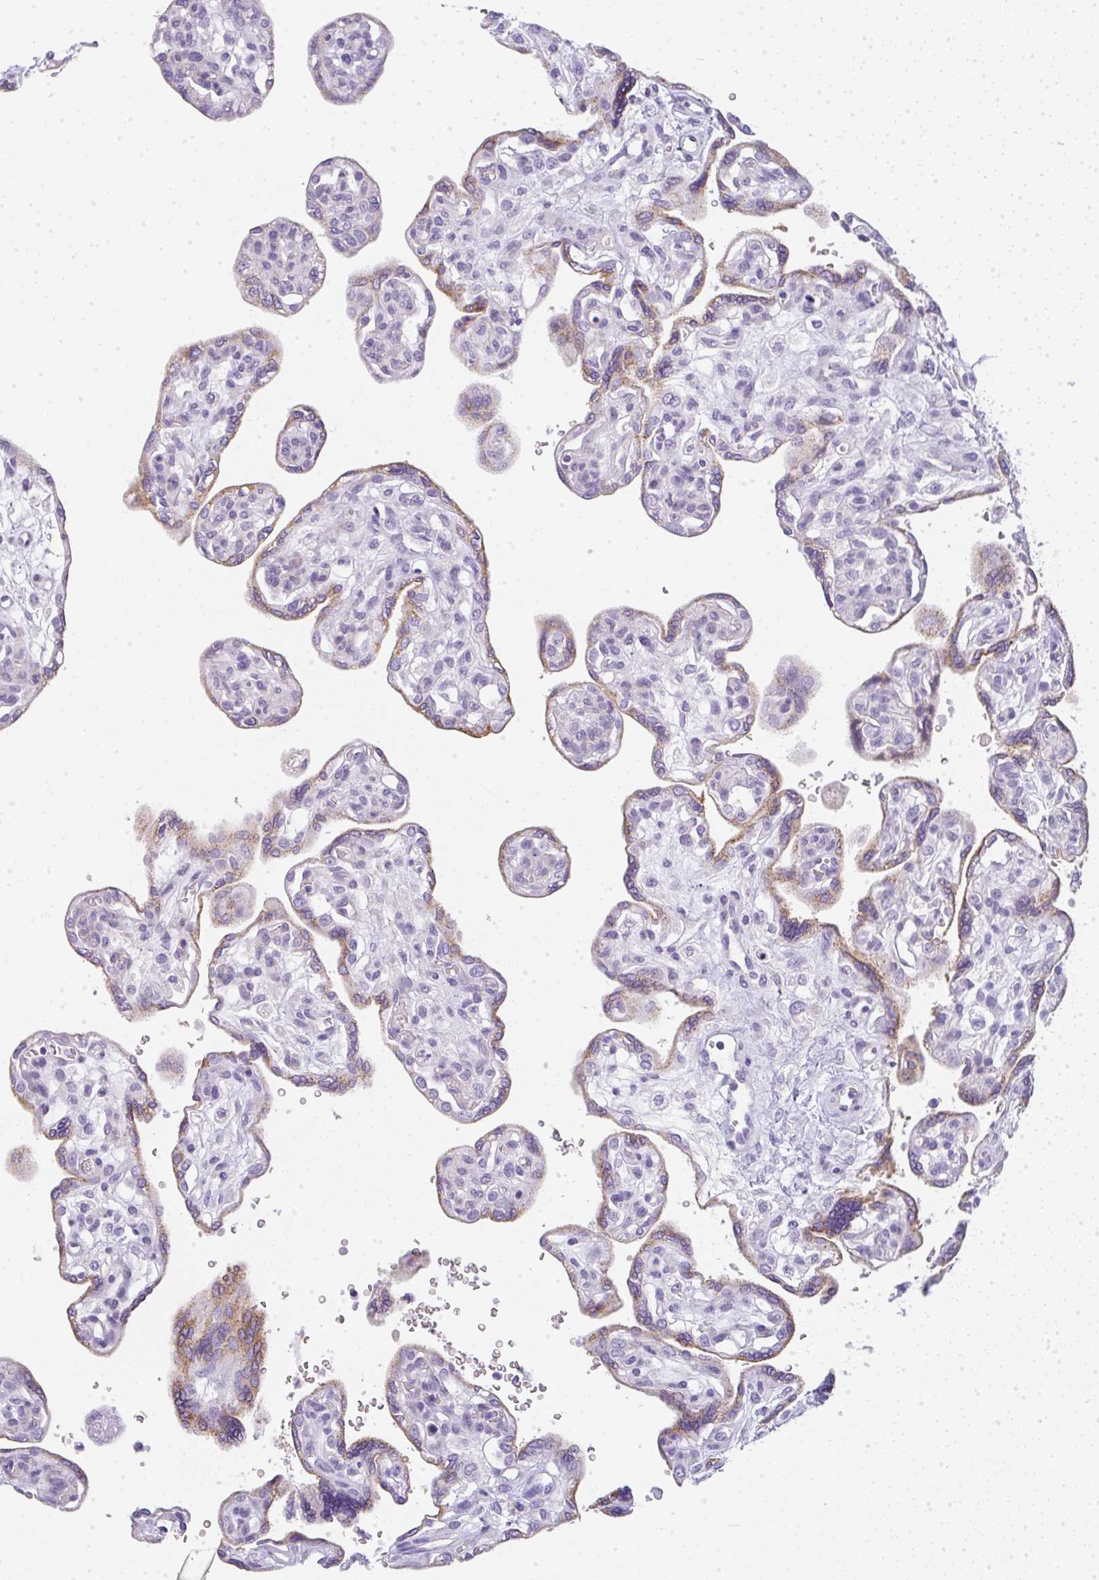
{"staining": {"intensity": "negative", "quantity": "none", "location": "none"}, "tissue": "placenta", "cell_type": "Decidual cells", "image_type": "normal", "snomed": [{"axis": "morphology", "description": "Normal tissue, NOS"}, {"axis": "topography", "description": "Placenta"}], "caption": "The image exhibits no significant staining in decidual cells of placenta.", "gene": "LPAR4", "patient": {"sex": "female", "age": 39}}